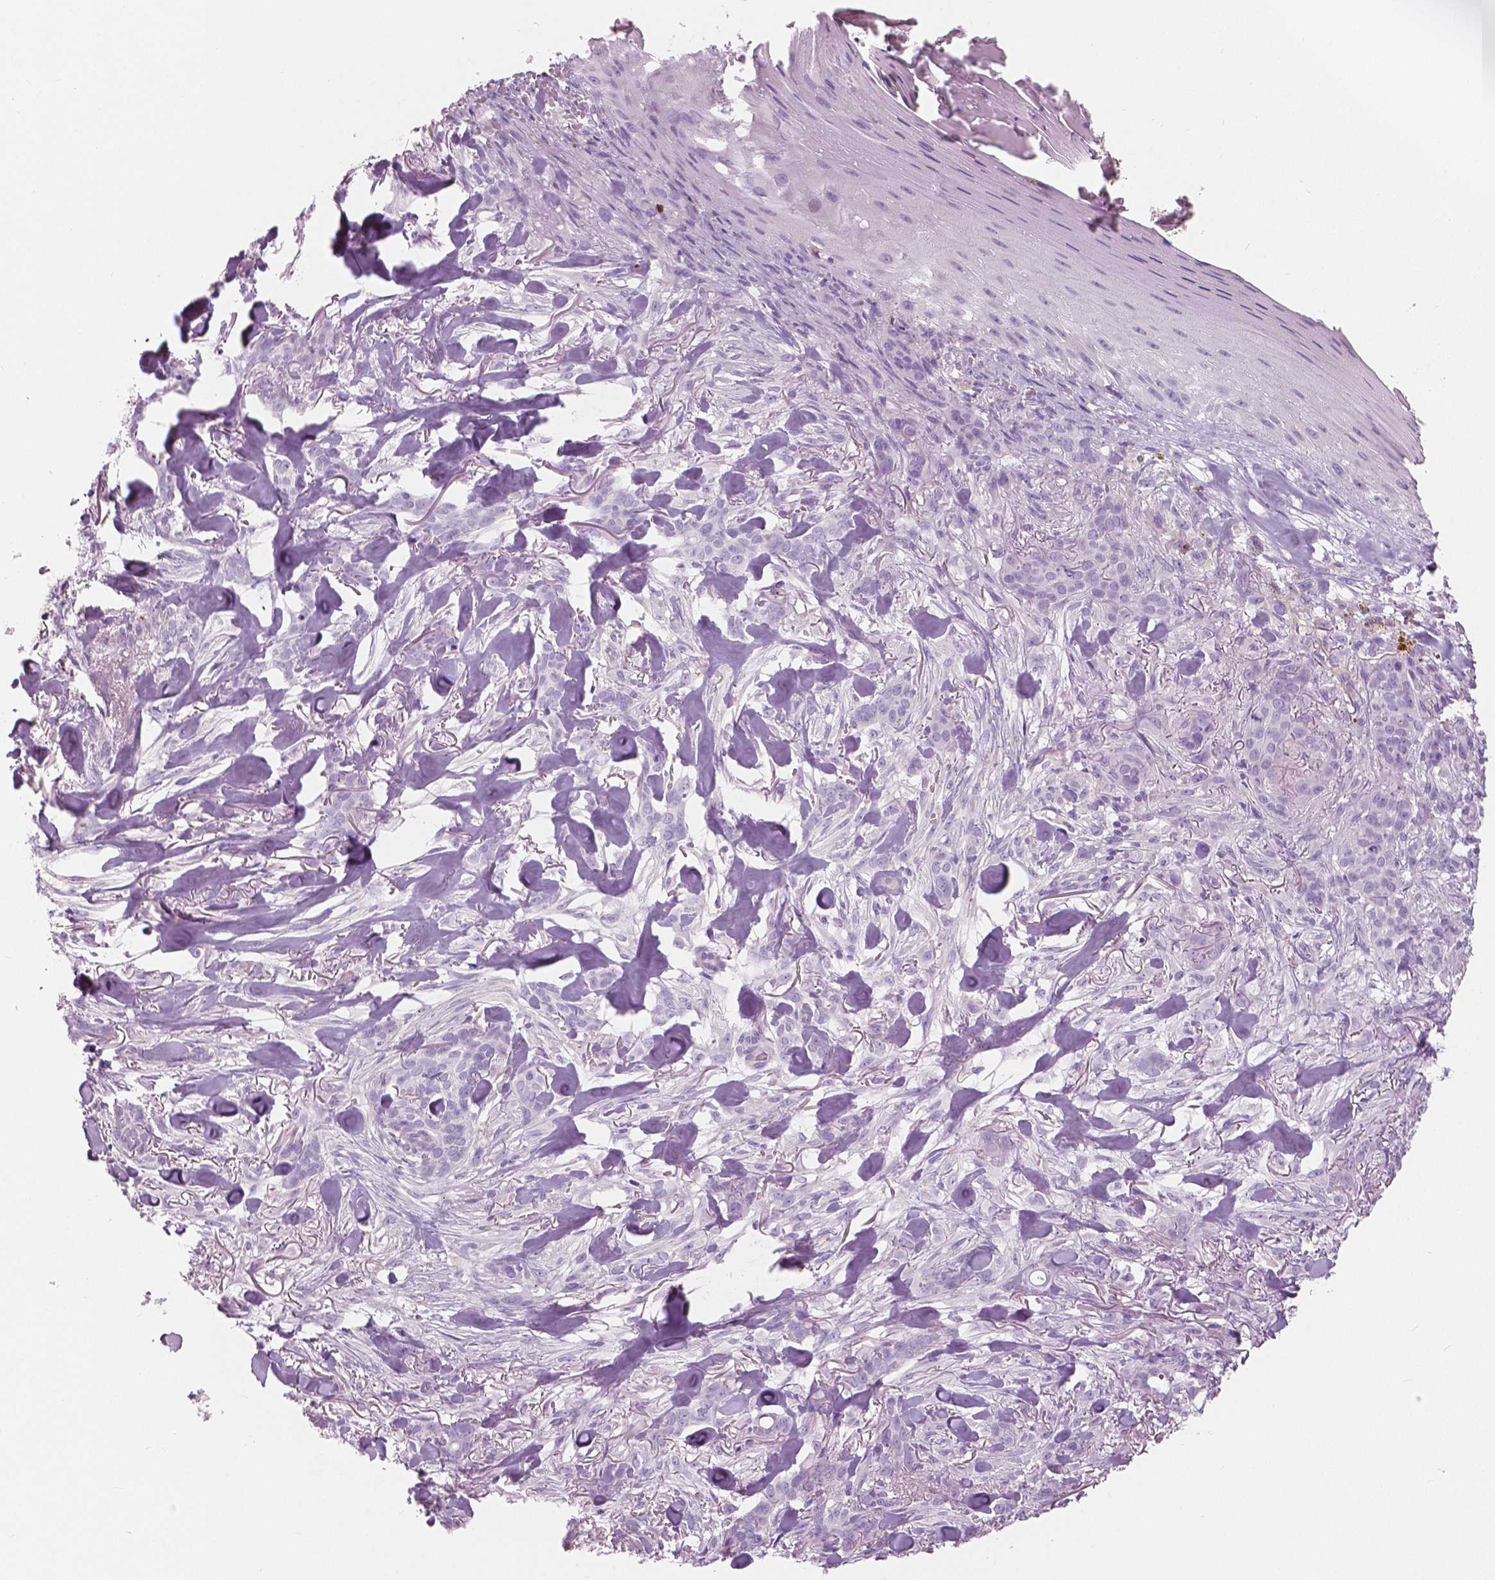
{"staining": {"intensity": "negative", "quantity": "none", "location": "none"}, "tissue": "skin cancer", "cell_type": "Tumor cells", "image_type": "cancer", "snomed": [{"axis": "morphology", "description": "Basal cell carcinoma"}, {"axis": "topography", "description": "Skin"}], "caption": "DAB immunohistochemical staining of human basal cell carcinoma (skin) demonstrates no significant expression in tumor cells. (DAB (3,3'-diaminobenzidine) immunohistochemistry visualized using brightfield microscopy, high magnification).", "gene": "CXCR2", "patient": {"sex": "female", "age": 61}}